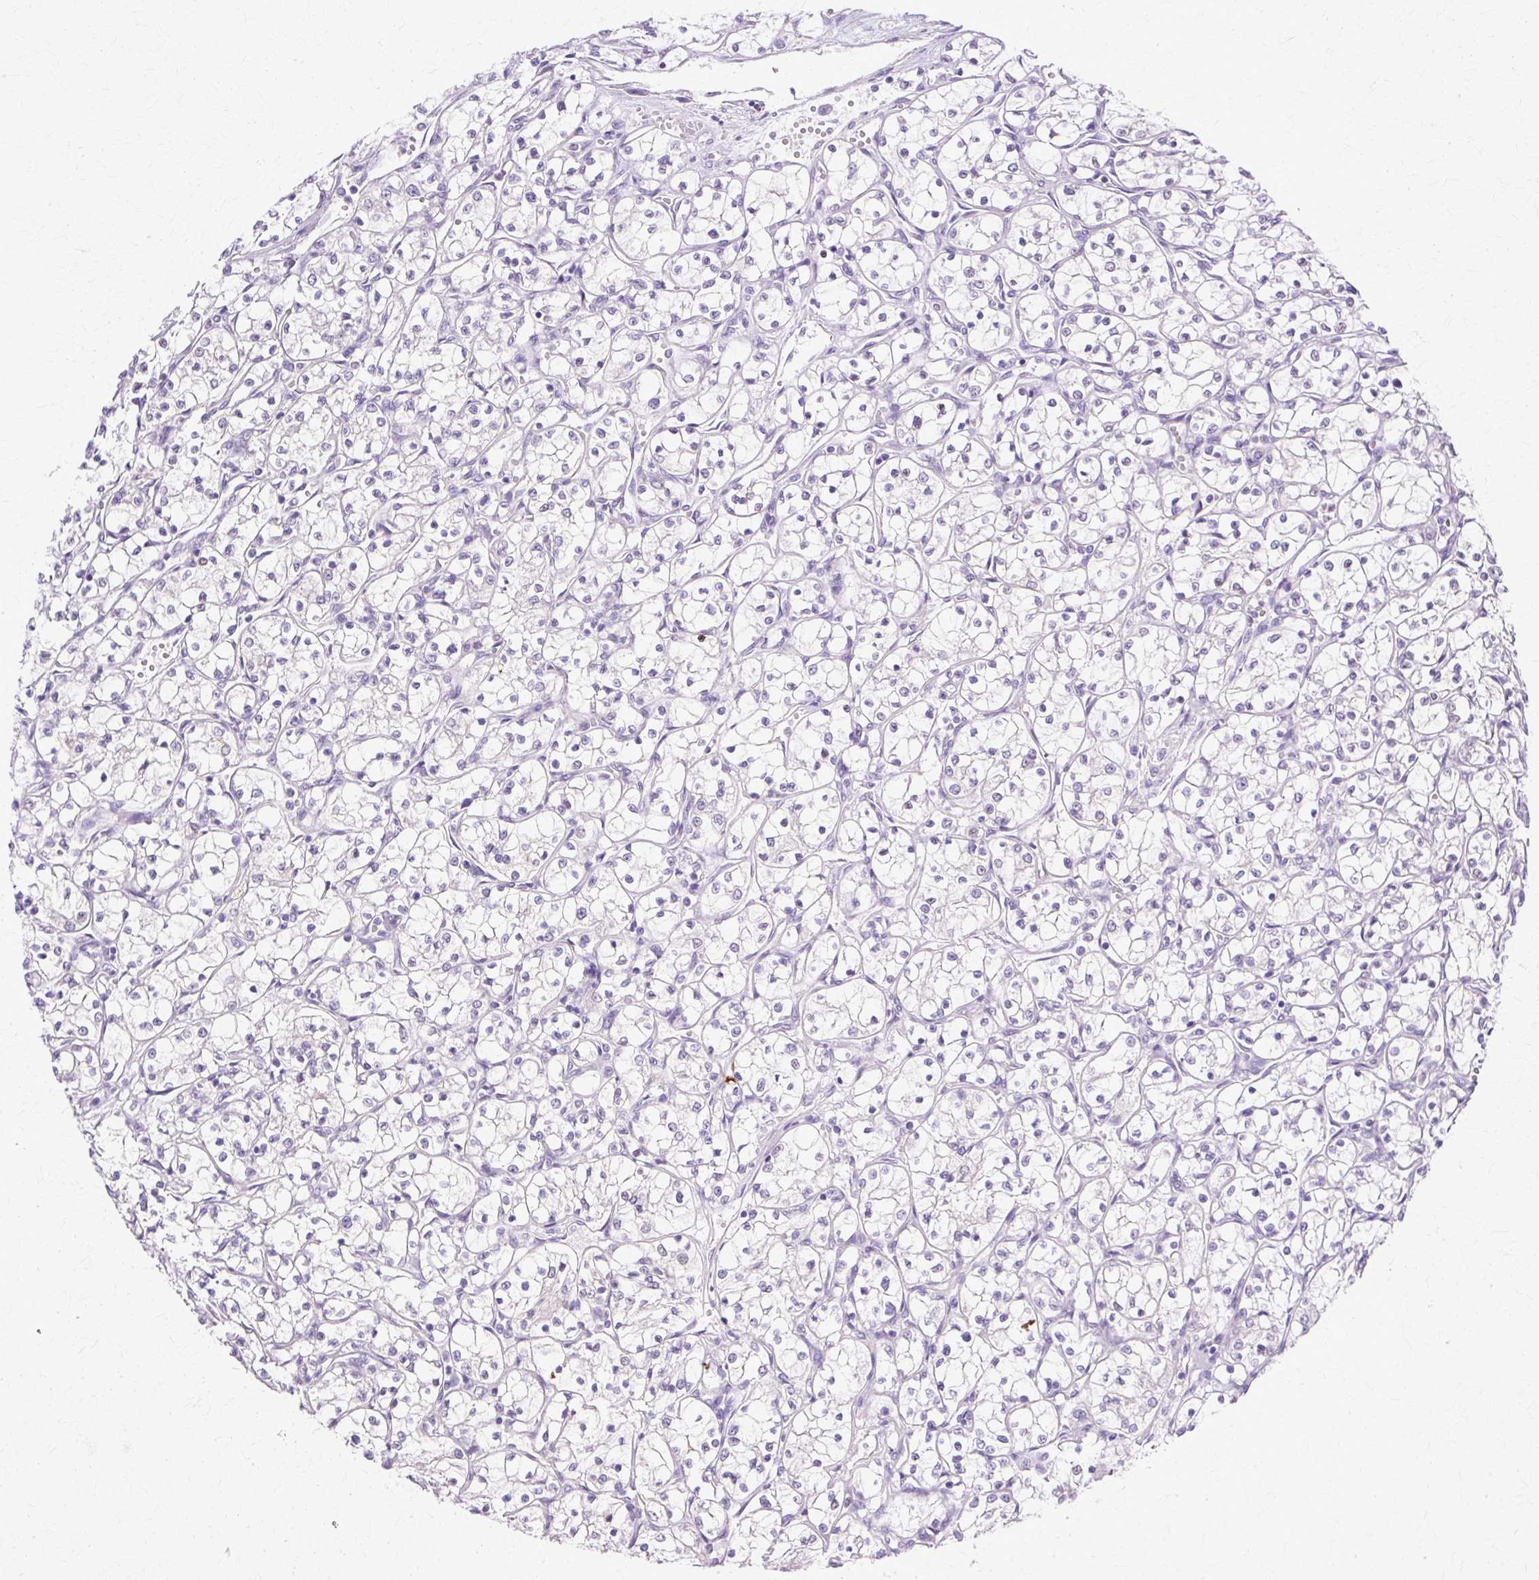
{"staining": {"intensity": "negative", "quantity": "none", "location": "none"}, "tissue": "renal cancer", "cell_type": "Tumor cells", "image_type": "cancer", "snomed": [{"axis": "morphology", "description": "Adenocarcinoma, NOS"}, {"axis": "topography", "description": "Kidney"}], "caption": "Immunohistochemistry (IHC) of human adenocarcinoma (renal) displays no expression in tumor cells.", "gene": "HSPA8", "patient": {"sex": "female", "age": 69}}